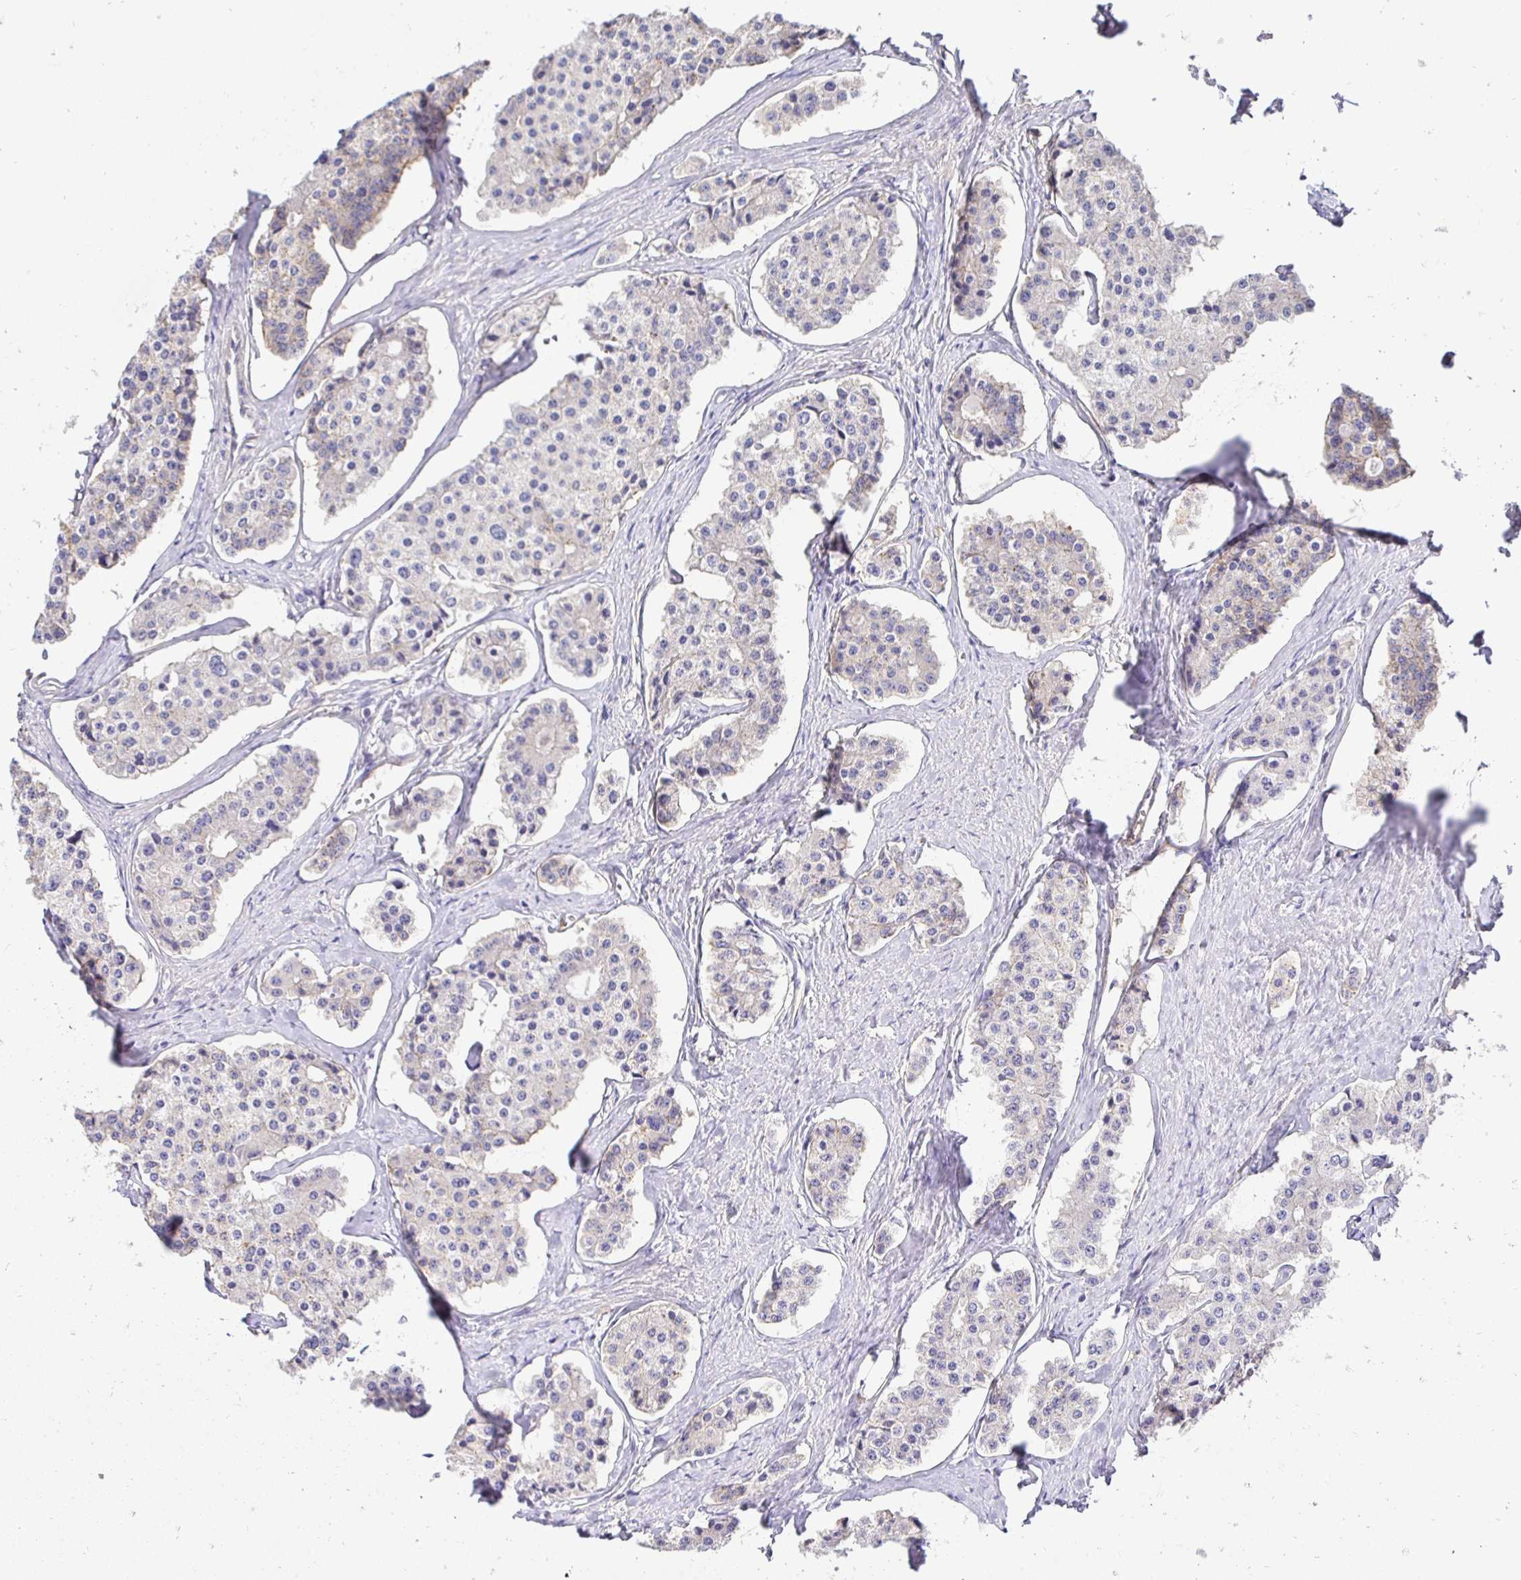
{"staining": {"intensity": "negative", "quantity": "none", "location": "none"}, "tissue": "carcinoid", "cell_type": "Tumor cells", "image_type": "cancer", "snomed": [{"axis": "morphology", "description": "Carcinoid, malignant, NOS"}, {"axis": "topography", "description": "Small intestine"}], "caption": "Immunohistochemical staining of malignant carcinoid demonstrates no significant staining in tumor cells.", "gene": "SLC9A1", "patient": {"sex": "female", "age": 65}}